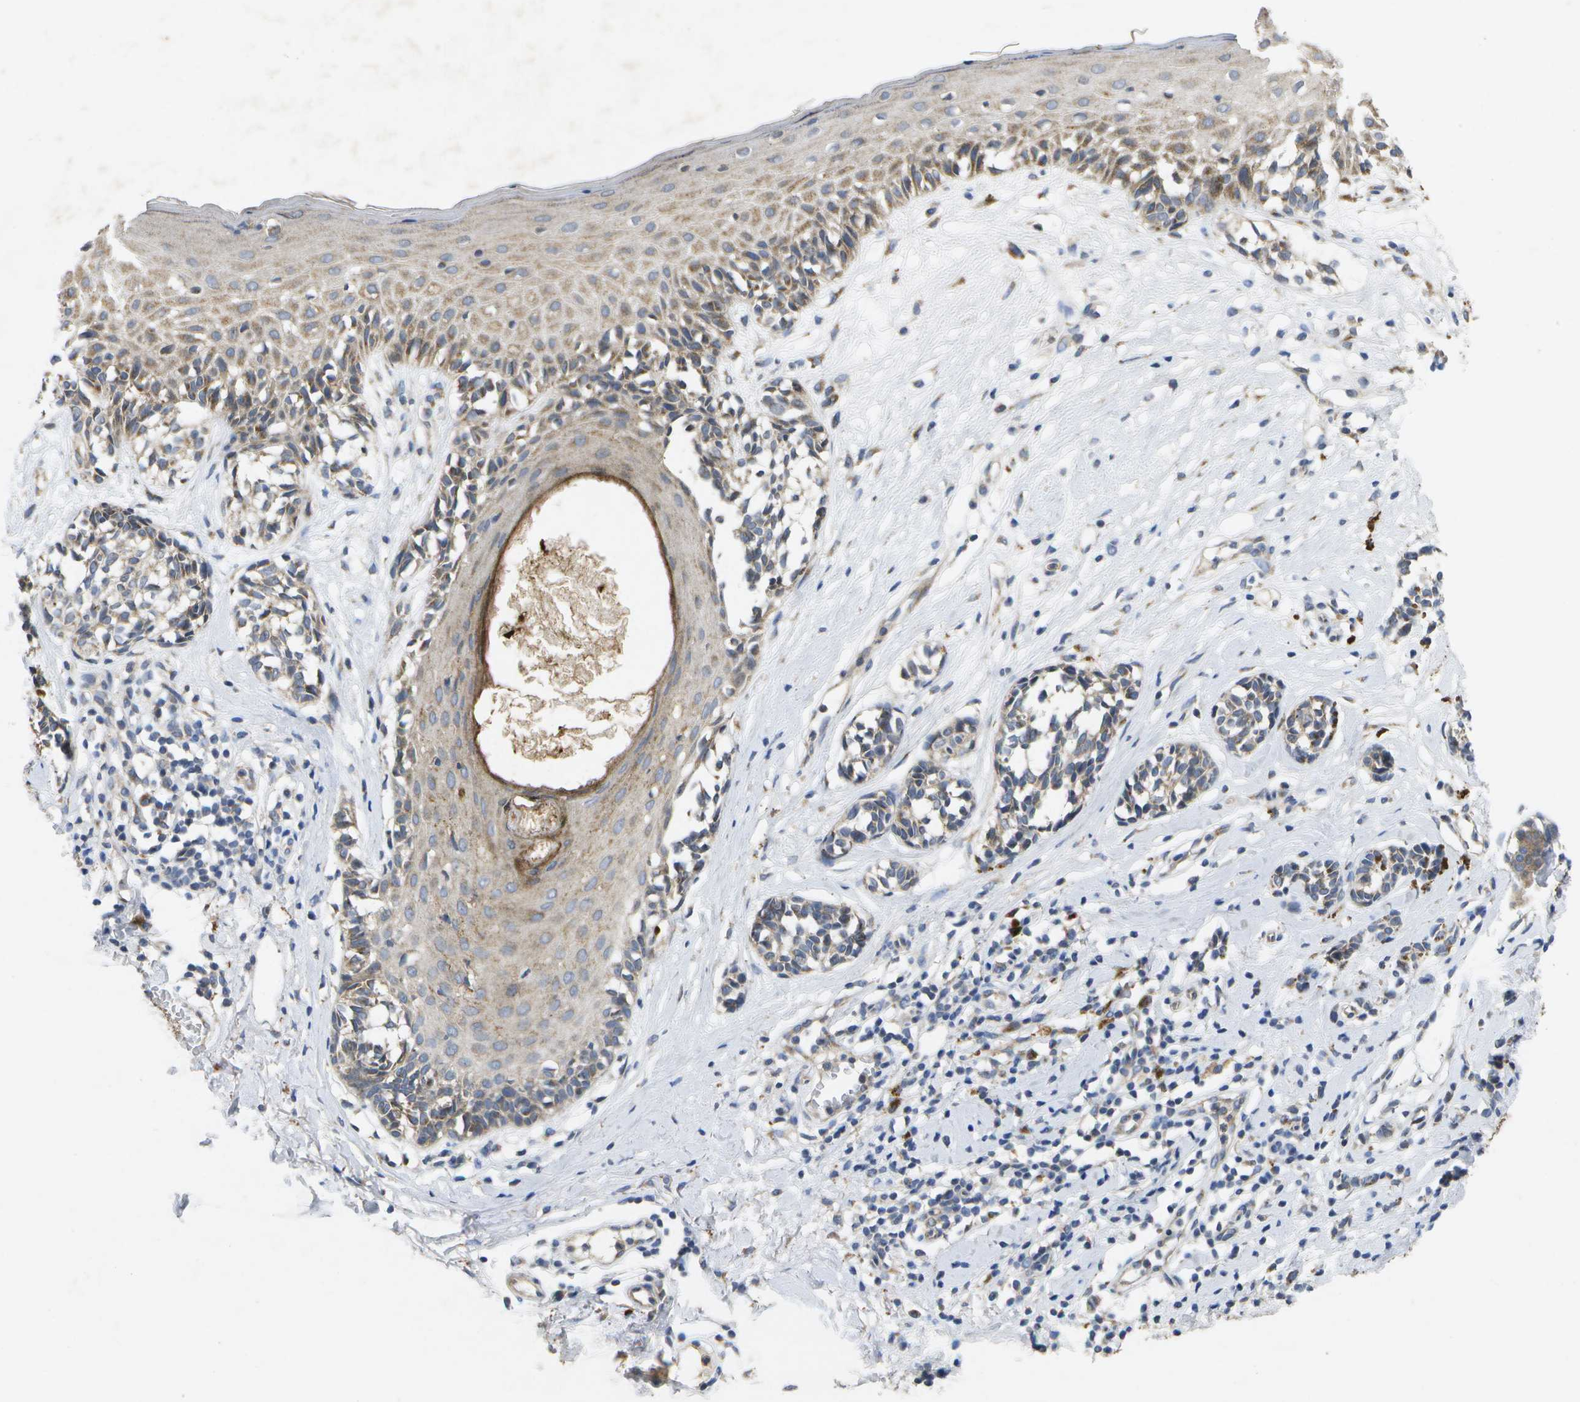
{"staining": {"intensity": "weak", "quantity": ">75%", "location": "cytoplasmic/membranous"}, "tissue": "melanoma", "cell_type": "Tumor cells", "image_type": "cancer", "snomed": [{"axis": "morphology", "description": "Malignant melanoma, NOS"}, {"axis": "topography", "description": "Skin"}], "caption": "Melanoma stained with DAB IHC reveals low levels of weak cytoplasmic/membranous positivity in about >75% of tumor cells. (brown staining indicates protein expression, while blue staining denotes nuclei).", "gene": "KDELR1", "patient": {"sex": "male", "age": 64}}